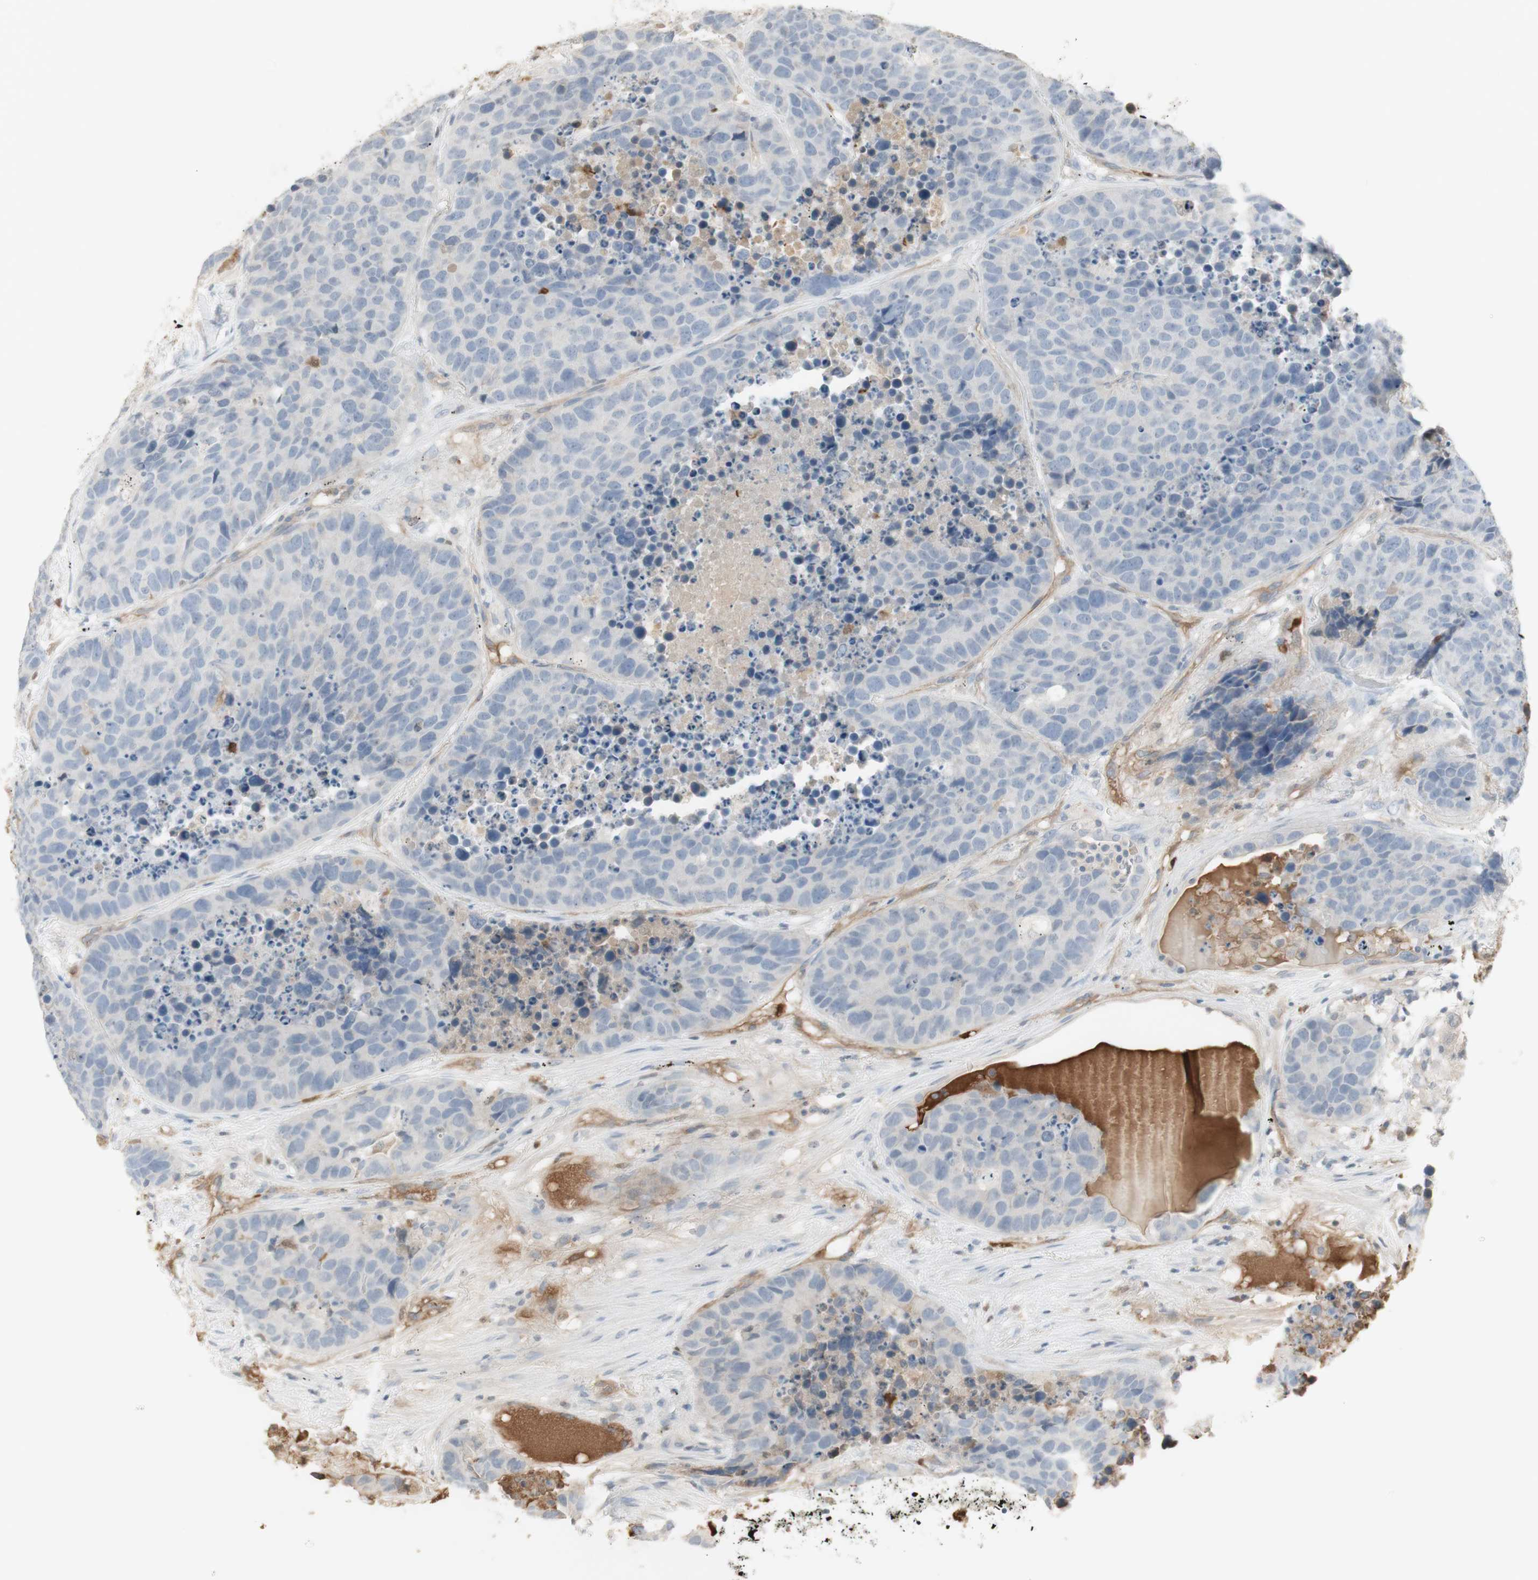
{"staining": {"intensity": "negative", "quantity": "none", "location": "none"}, "tissue": "carcinoid", "cell_type": "Tumor cells", "image_type": "cancer", "snomed": [{"axis": "morphology", "description": "Carcinoid, malignant, NOS"}, {"axis": "topography", "description": "Lung"}], "caption": "Tumor cells show no significant positivity in malignant carcinoid.", "gene": "NID1", "patient": {"sex": "male", "age": 60}}